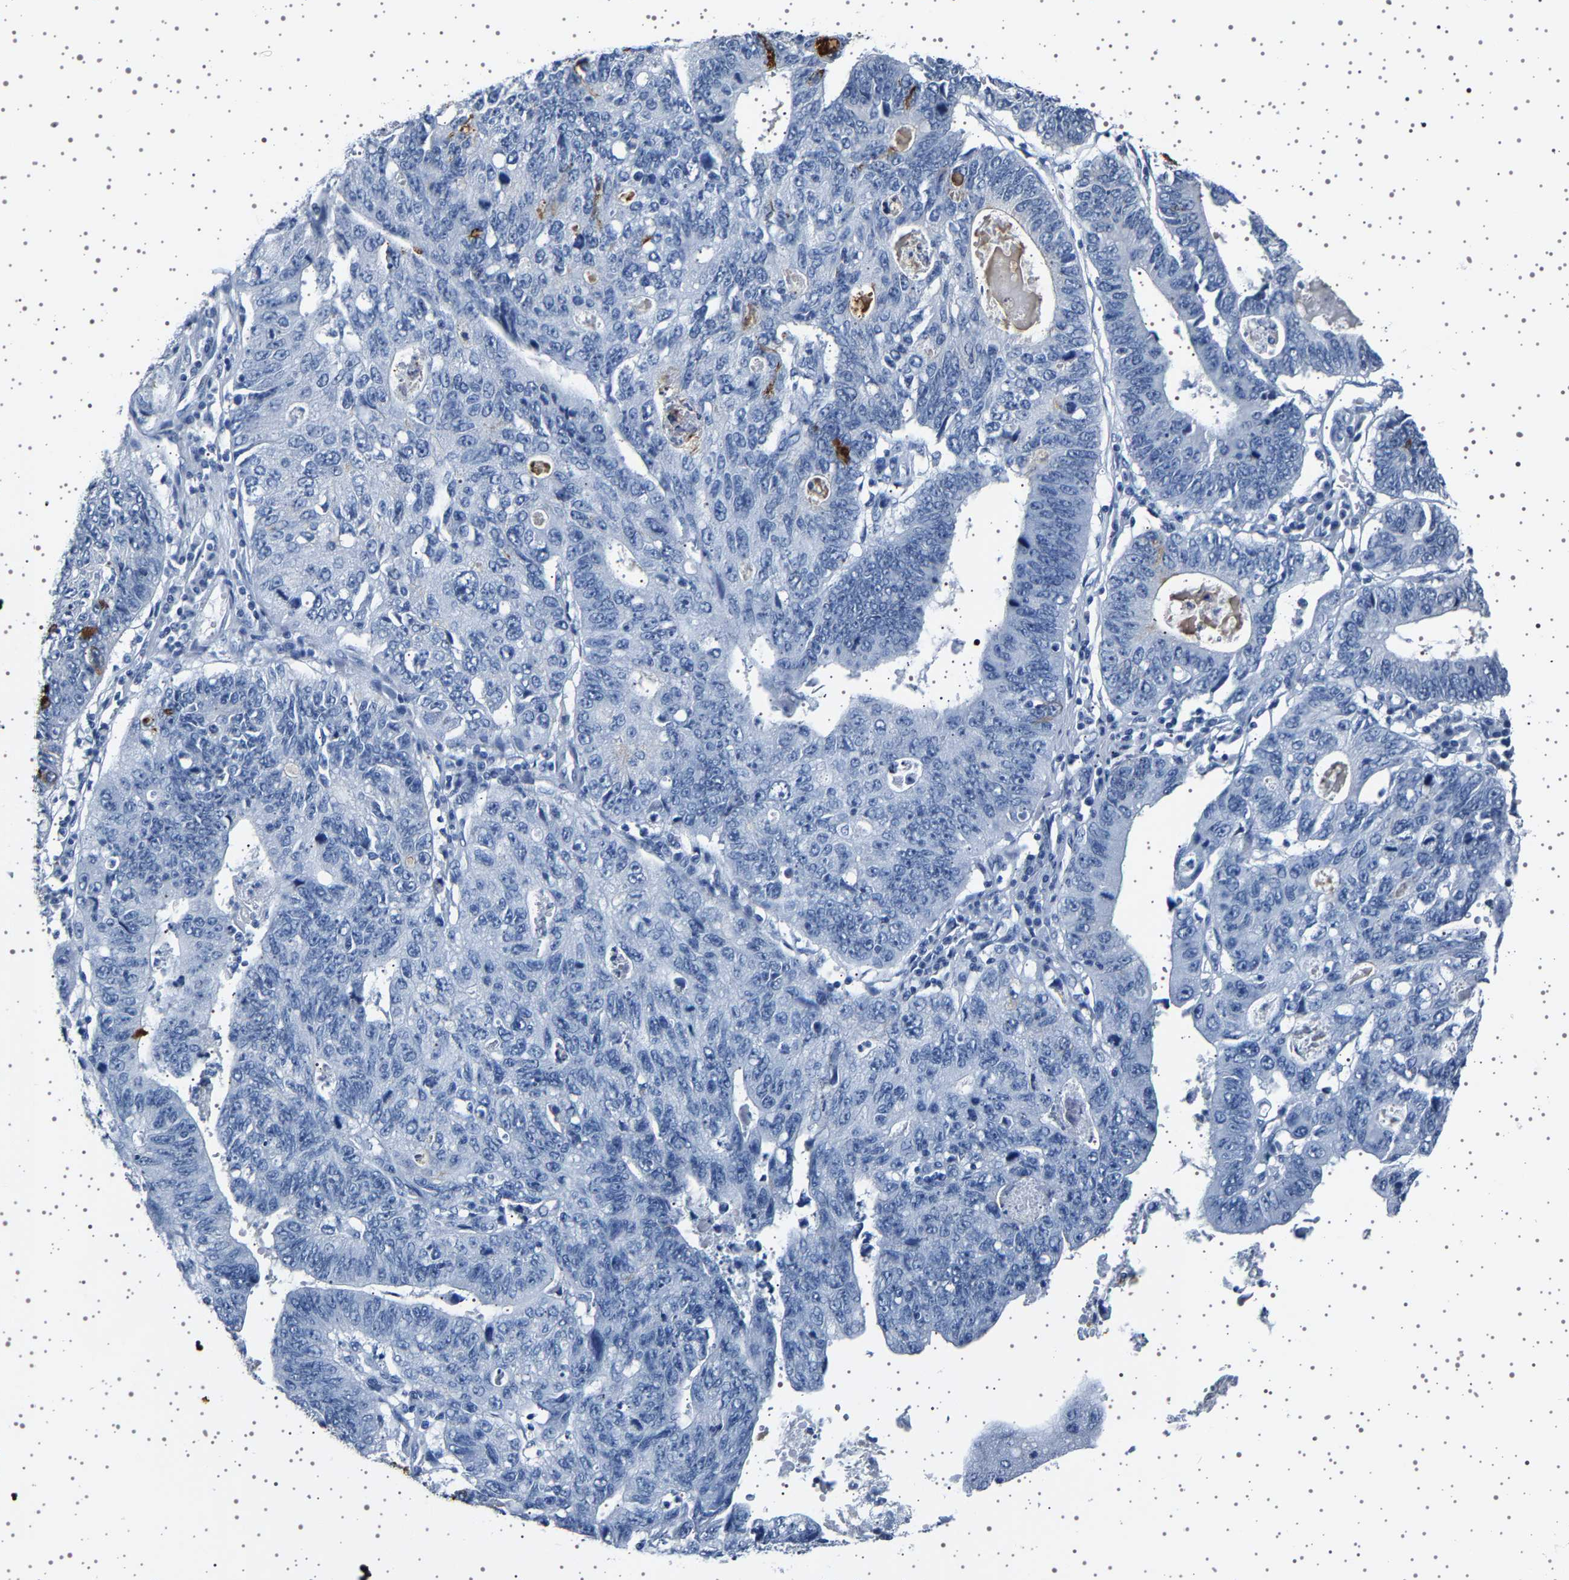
{"staining": {"intensity": "negative", "quantity": "none", "location": "none"}, "tissue": "stomach cancer", "cell_type": "Tumor cells", "image_type": "cancer", "snomed": [{"axis": "morphology", "description": "Adenocarcinoma, NOS"}, {"axis": "topography", "description": "Stomach"}], "caption": "An image of human stomach cancer is negative for staining in tumor cells. (DAB (3,3'-diaminobenzidine) IHC, high magnification).", "gene": "TFF3", "patient": {"sex": "male", "age": 59}}